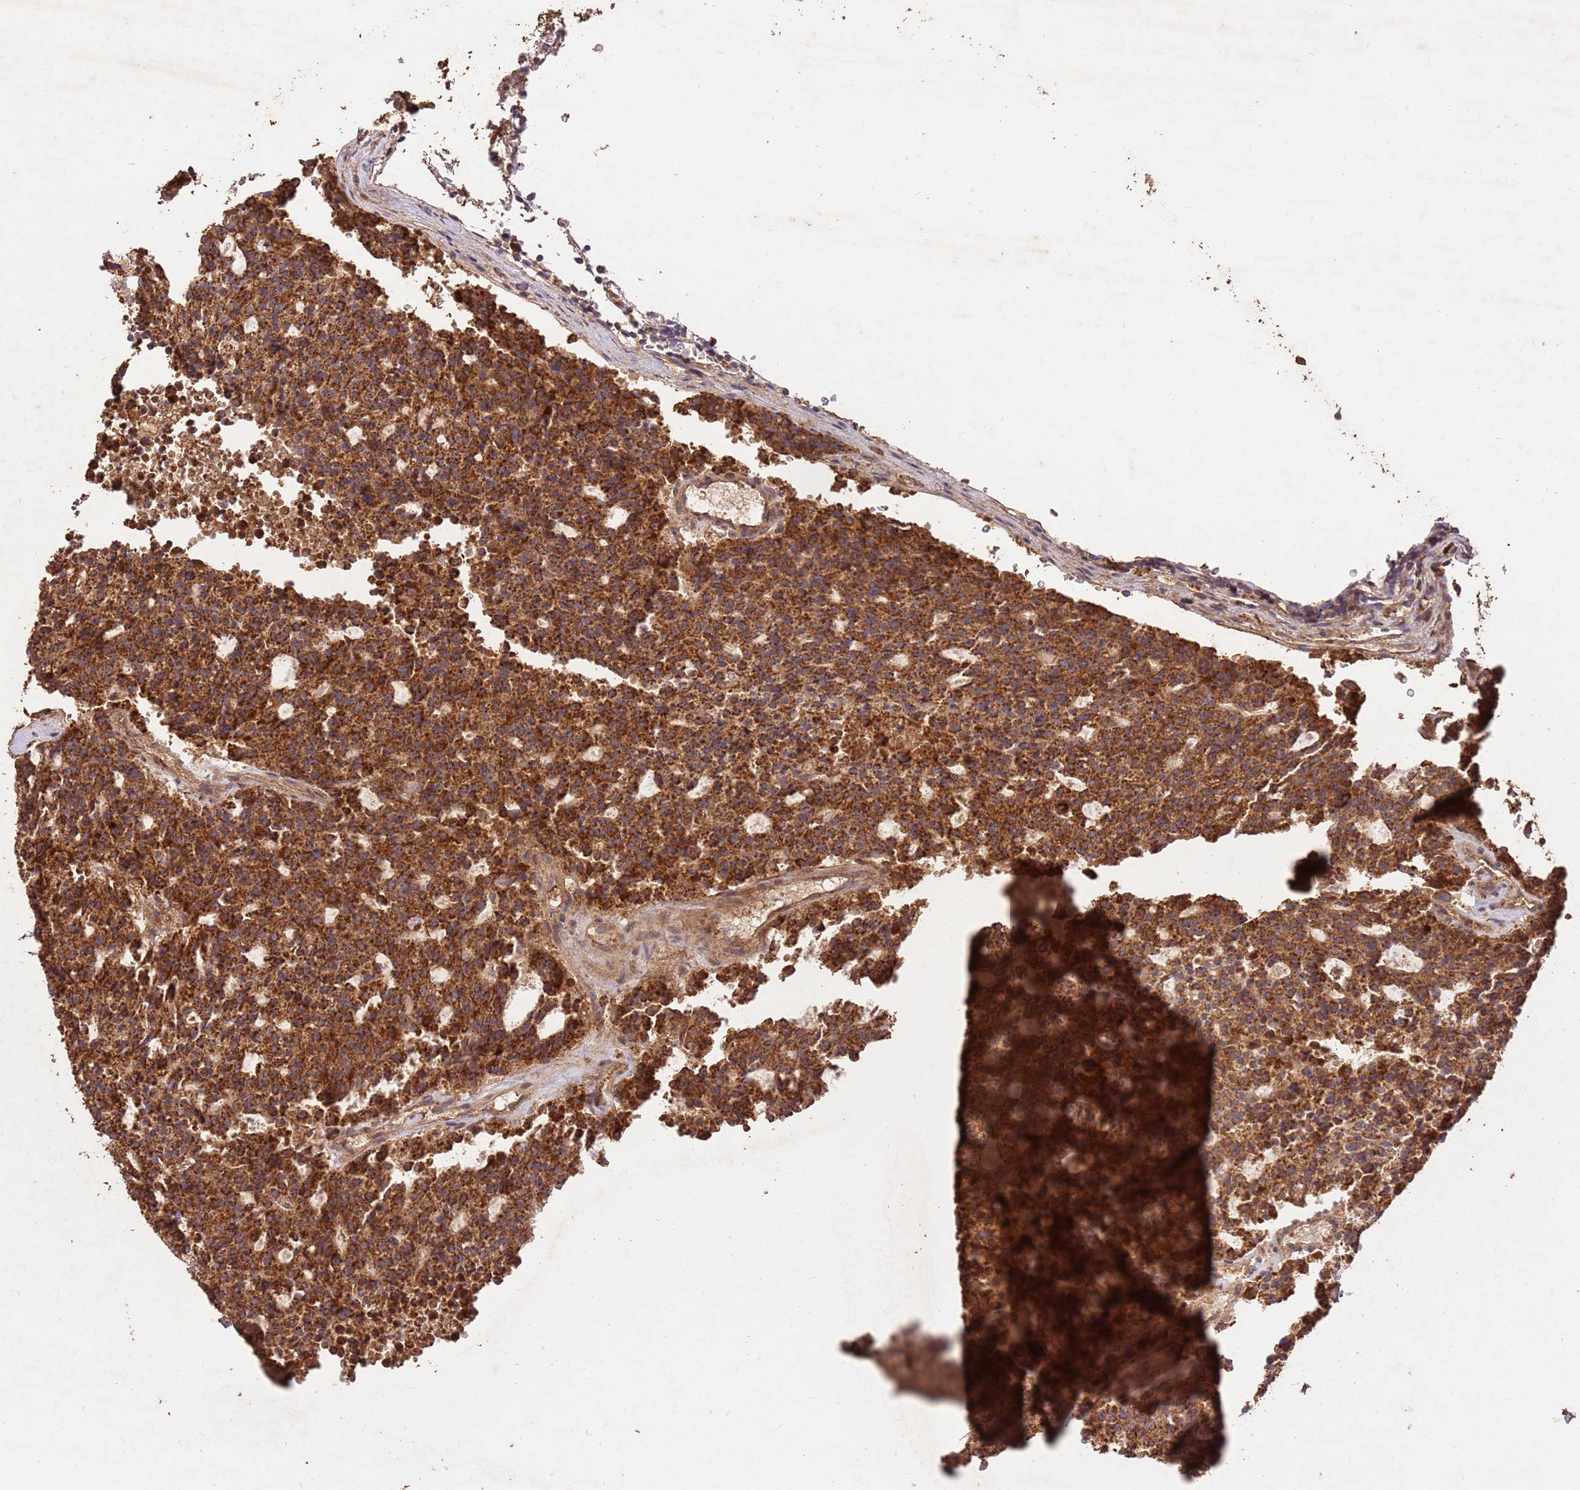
{"staining": {"intensity": "strong", "quantity": ">75%", "location": "cytoplasmic/membranous"}, "tissue": "carcinoid", "cell_type": "Tumor cells", "image_type": "cancer", "snomed": [{"axis": "morphology", "description": "Carcinoid, malignant, NOS"}, {"axis": "topography", "description": "Pancreas"}], "caption": "An image of carcinoid stained for a protein reveals strong cytoplasmic/membranous brown staining in tumor cells.", "gene": "LRRC28", "patient": {"sex": "female", "age": 54}}